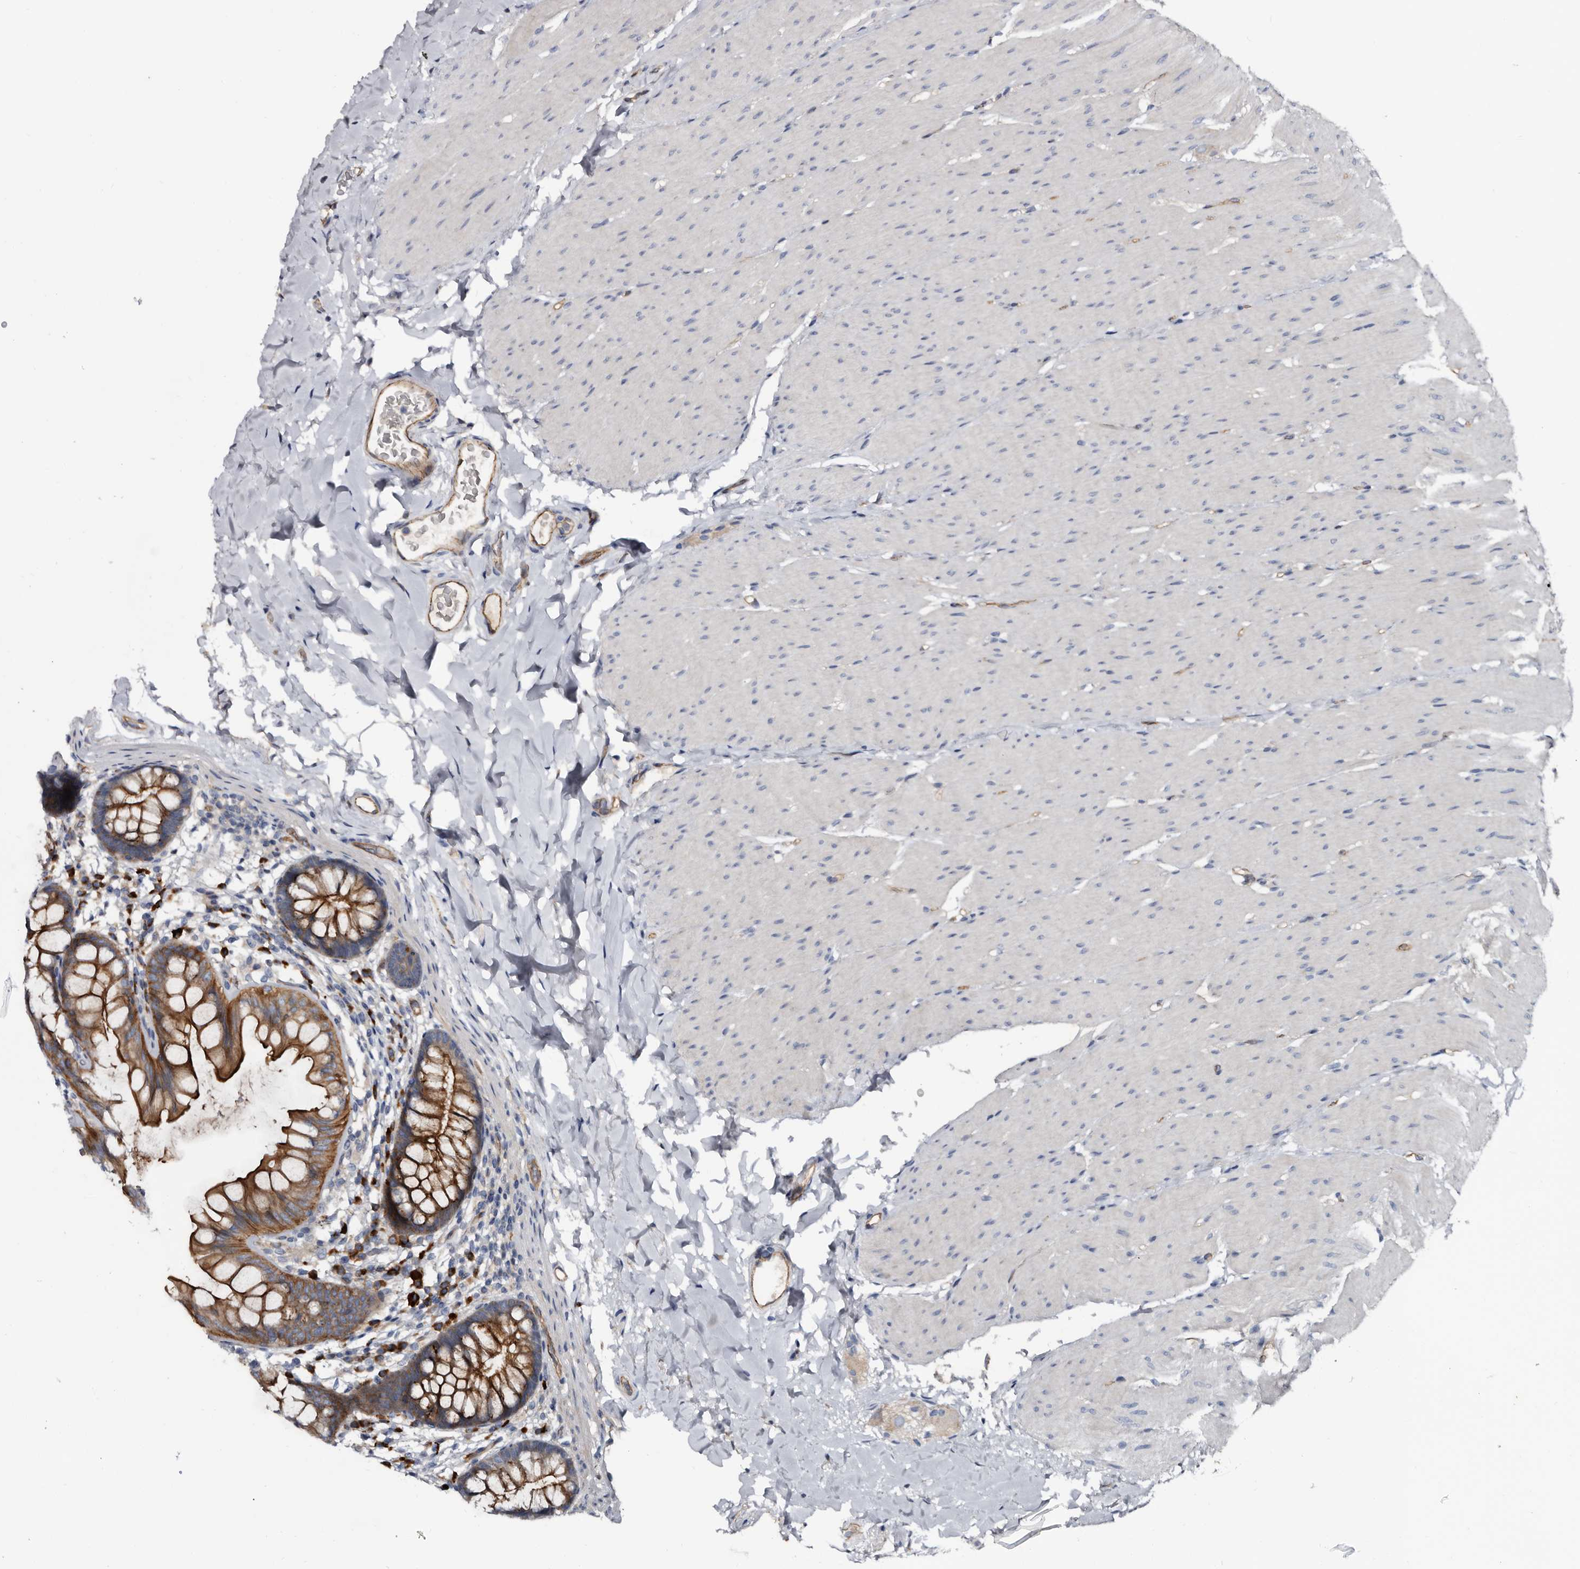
{"staining": {"intensity": "strong", "quantity": ">75%", "location": "cytoplasmic/membranous"}, "tissue": "colon", "cell_type": "Endothelial cells", "image_type": "normal", "snomed": [{"axis": "morphology", "description": "Normal tissue, NOS"}, {"axis": "topography", "description": "Colon"}], "caption": "Immunohistochemical staining of normal colon displays >75% levels of strong cytoplasmic/membranous protein staining in about >75% of endothelial cells. The staining was performed using DAB (3,3'-diaminobenzidine) to visualize the protein expression in brown, while the nuclei were stained in blue with hematoxylin (Magnification: 20x).", "gene": "TSPAN17", "patient": {"sex": "female", "age": 62}}